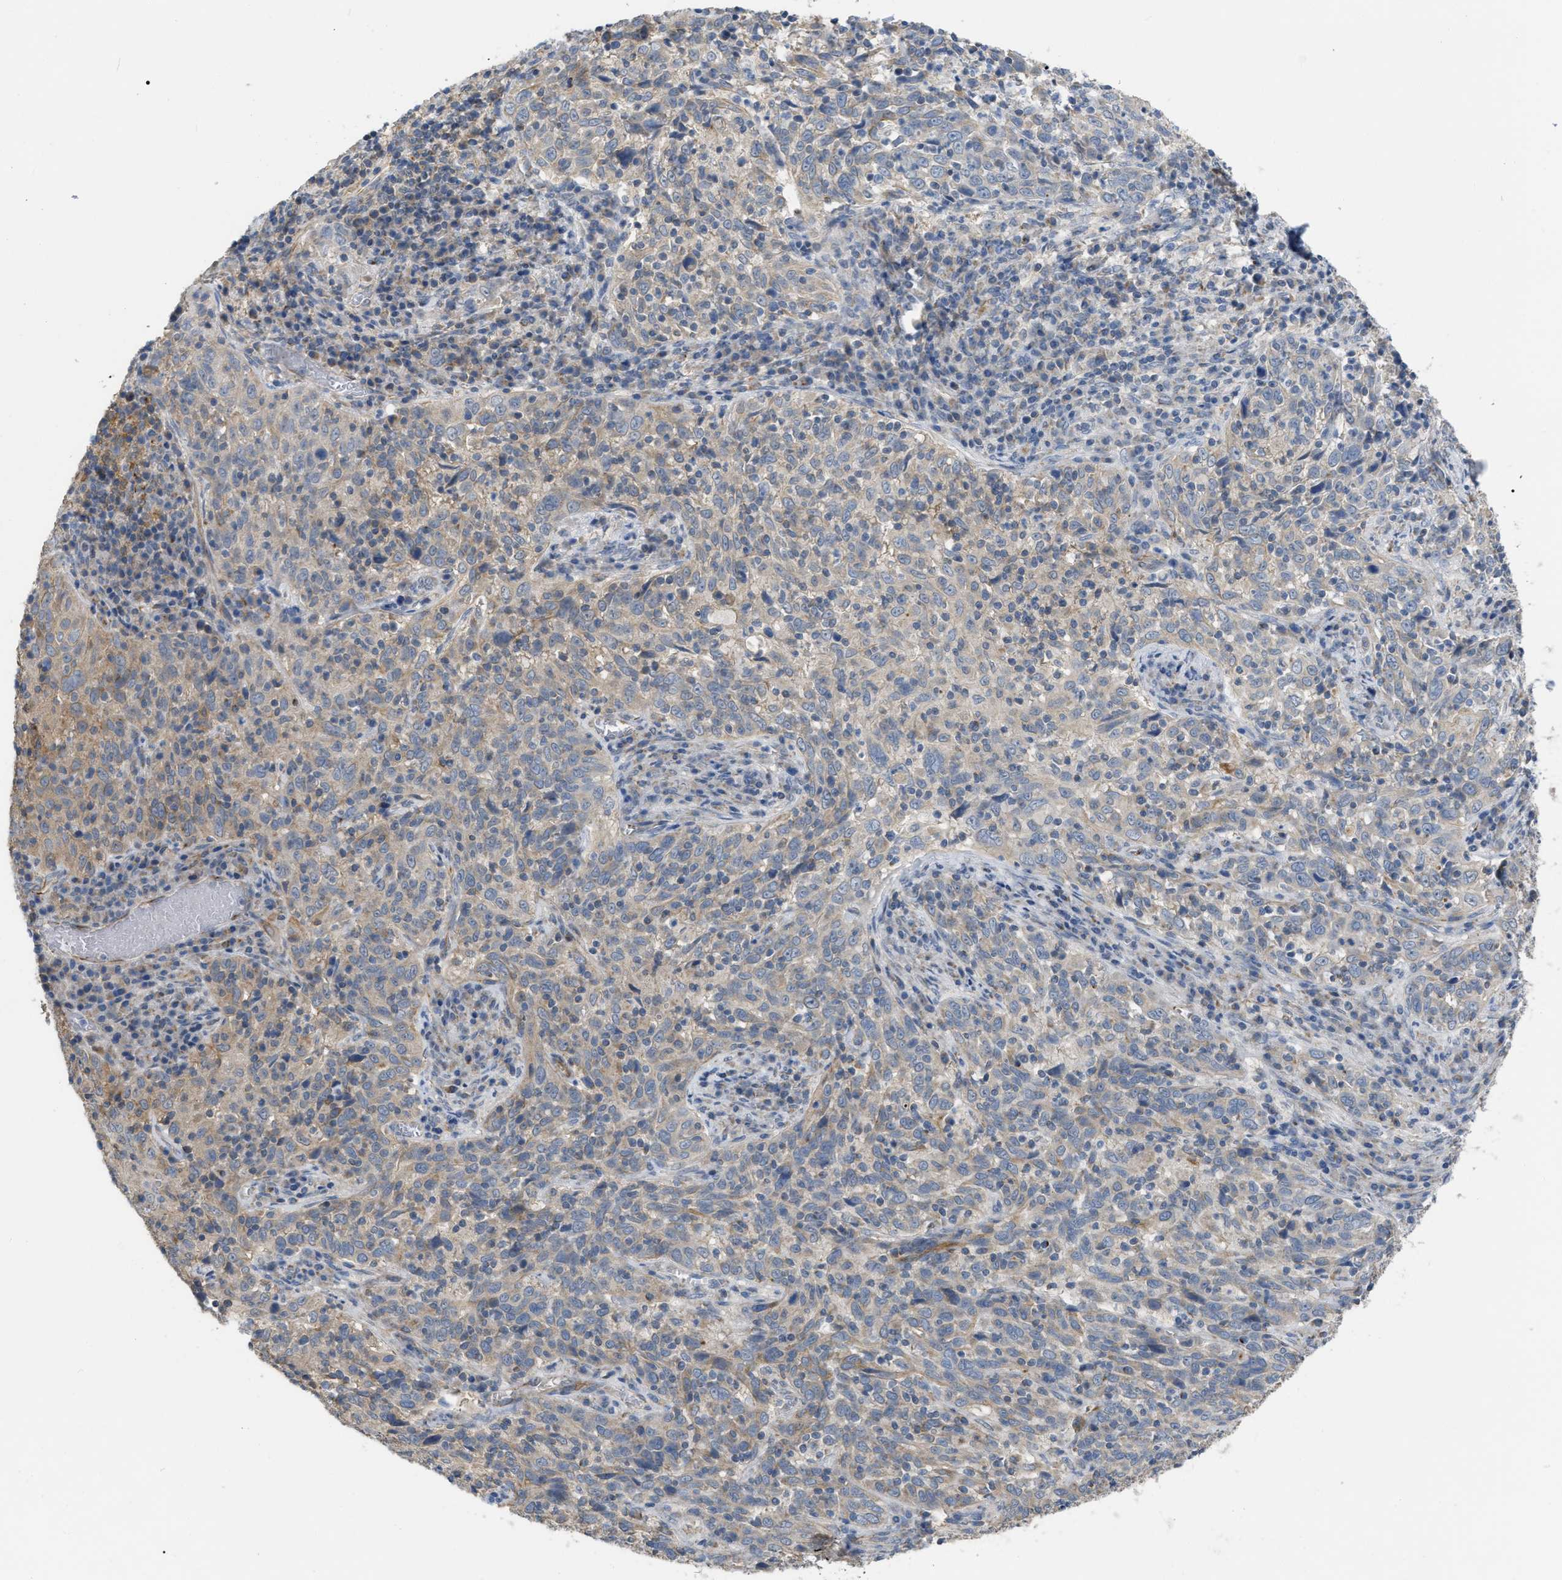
{"staining": {"intensity": "weak", "quantity": "25%-75%", "location": "cytoplasmic/membranous"}, "tissue": "cervical cancer", "cell_type": "Tumor cells", "image_type": "cancer", "snomed": [{"axis": "morphology", "description": "Squamous cell carcinoma, NOS"}, {"axis": "topography", "description": "Cervix"}], "caption": "Protein expression analysis of cervical squamous cell carcinoma displays weak cytoplasmic/membranous positivity in about 25%-75% of tumor cells.", "gene": "DHX58", "patient": {"sex": "female", "age": 46}}